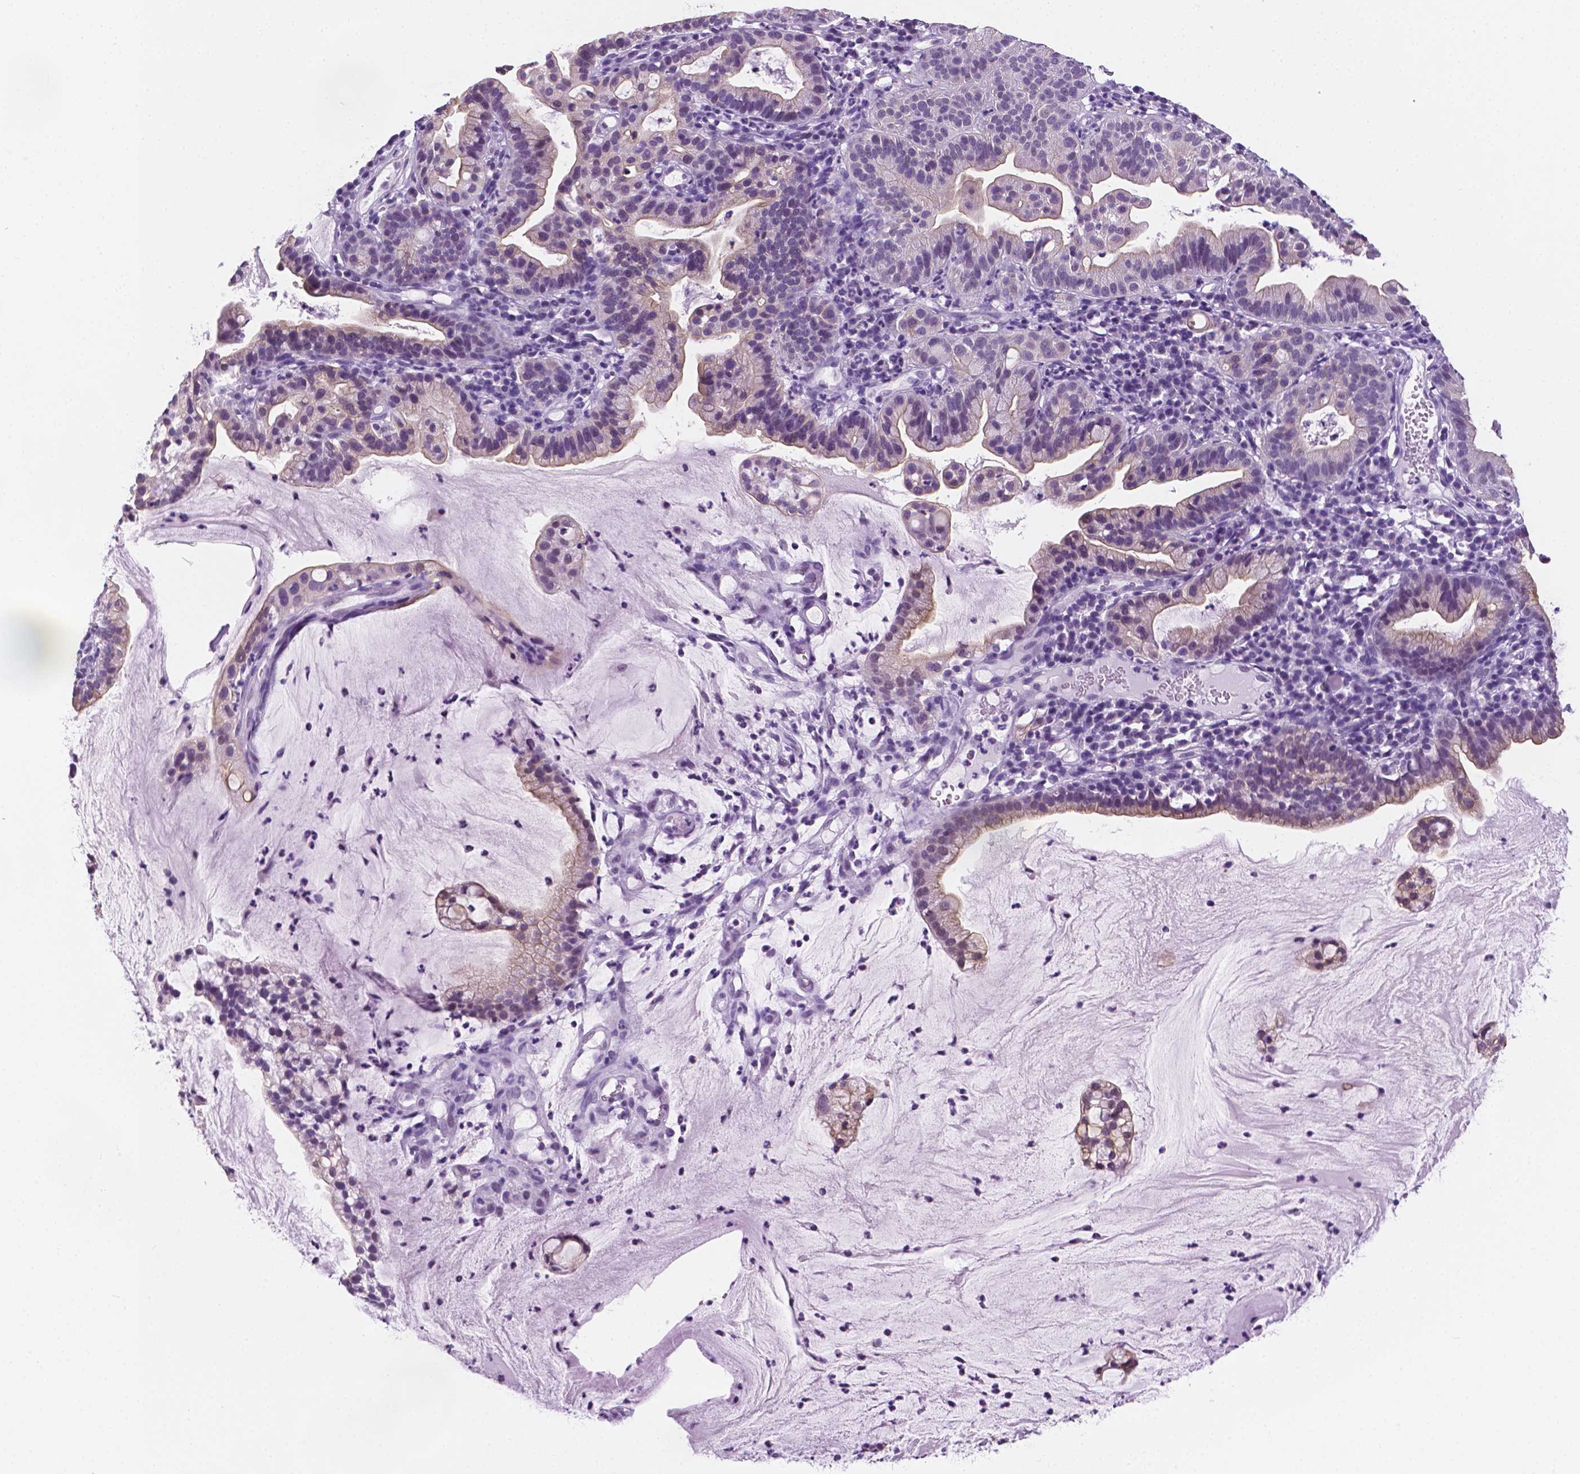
{"staining": {"intensity": "weak", "quantity": "<25%", "location": "cytoplasmic/membranous"}, "tissue": "cervical cancer", "cell_type": "Tumor cells", "image_type": "cancer", "snomed": [{"axis": "morphology", "description": "Adenocarcinoma, NOS"}, {"axis": "topography", "description": "Cervix"}], "caption": "Cervical cancer (adenocarcinoma) was stained to show a protein in brown. There is no significant staining in tumor cells.", "gene": "PPL", "patient": {"sex": "female", "age": 41}}